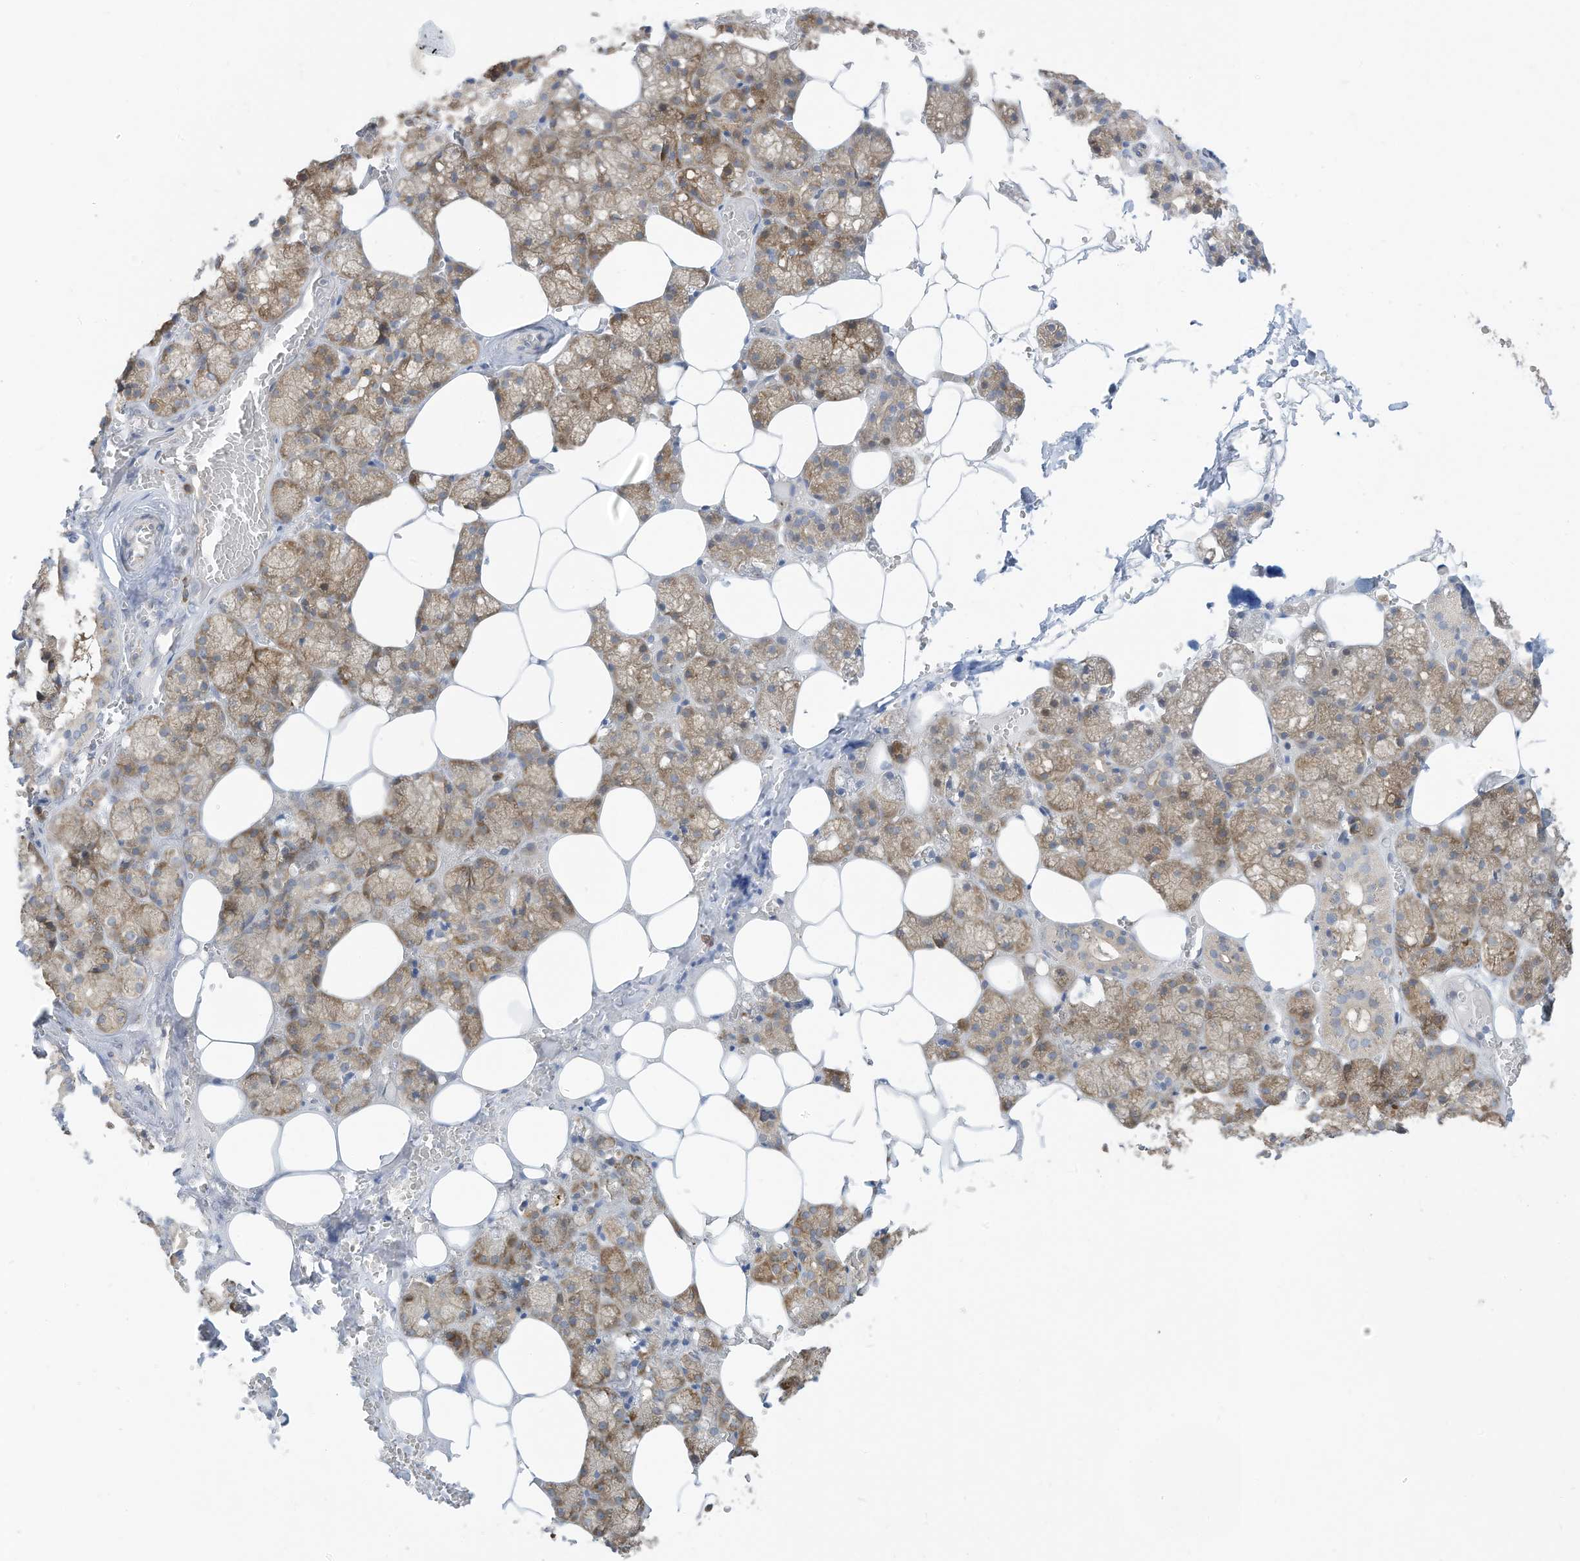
{"staining": {"intensity": "moderate", "quantity": "25%-75%", "location": "cytoplasmic/membranous"}, "tissue": "salivary gland", "cell_type": "Glandular cells", "image_type": "normal", "snomed": [{"axis": "morphology", "description": "Normal tissue, NOS"}, {"axis": "topography", "description": "Salivary gland"}], "caption": "A histopathology image of human salivary gland stained for a protein reveals moderate cytoplasmic/membranous brown staining in glandular cells. (DAB (3,3'-diaminobenzidine) IHC, brown staining for protein, blue staining for nuclei).", "gene": "USE1", "patient": {"sex": "male", "age": 62}}